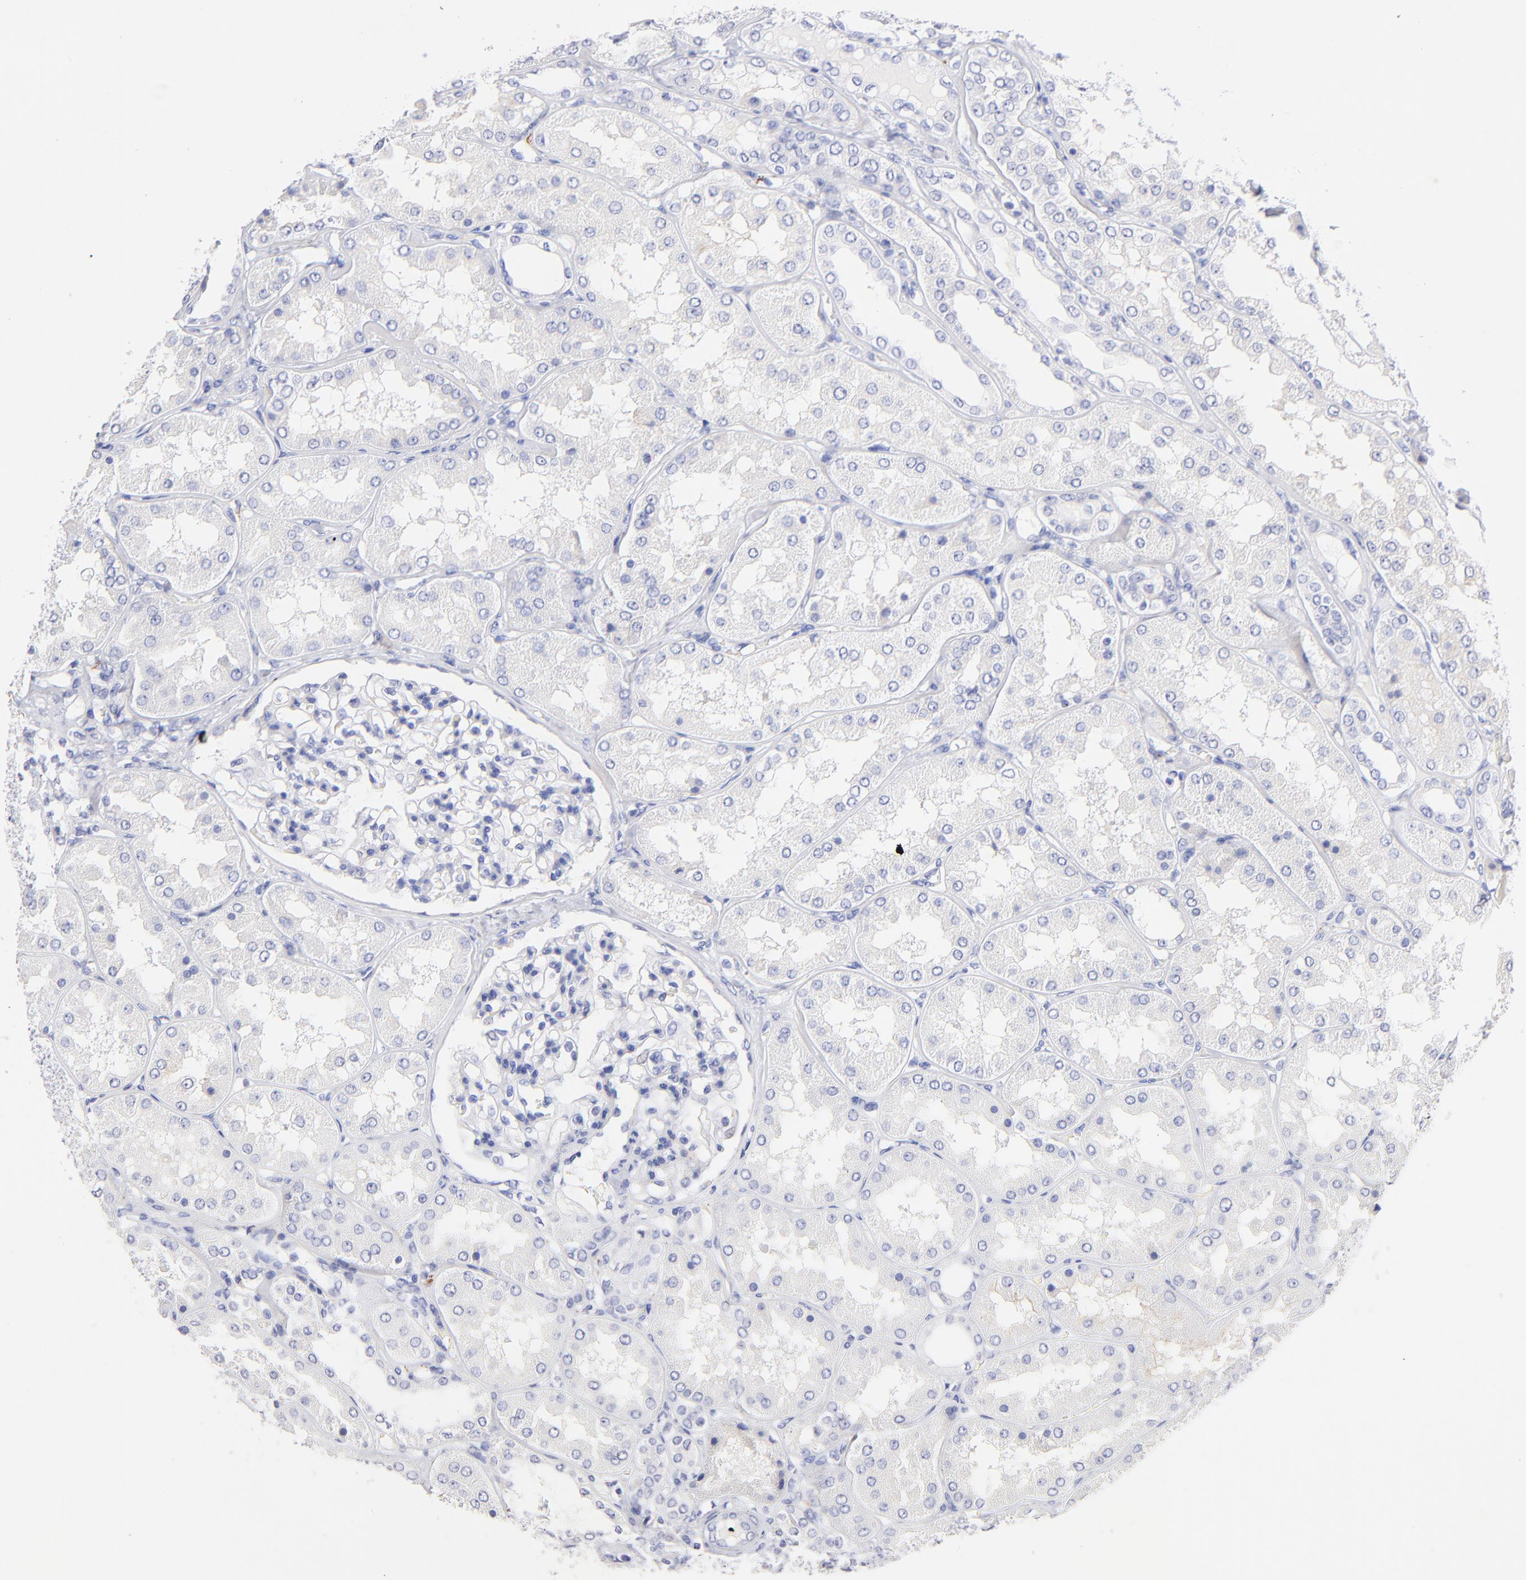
{"staining": {"intensity": "negative", "quantity": "none", "location": "none"}, "tissue": "kidney", "cell_type": "Cells in glomeruli", "image_type": "normal", "snomed": [{"axis": "morphology", "description": "Normal tissue, NOS"}, {"axis": "topography", "description": "Kidney"}], "caption": "Cells in glomeruli show no significant protein expression in unremarkable kidney. (DAB immunohistochemistry with hematoxylin counter stain).", "gene": "RAB3A", "patient": {"sex": "female", "age": 56}}